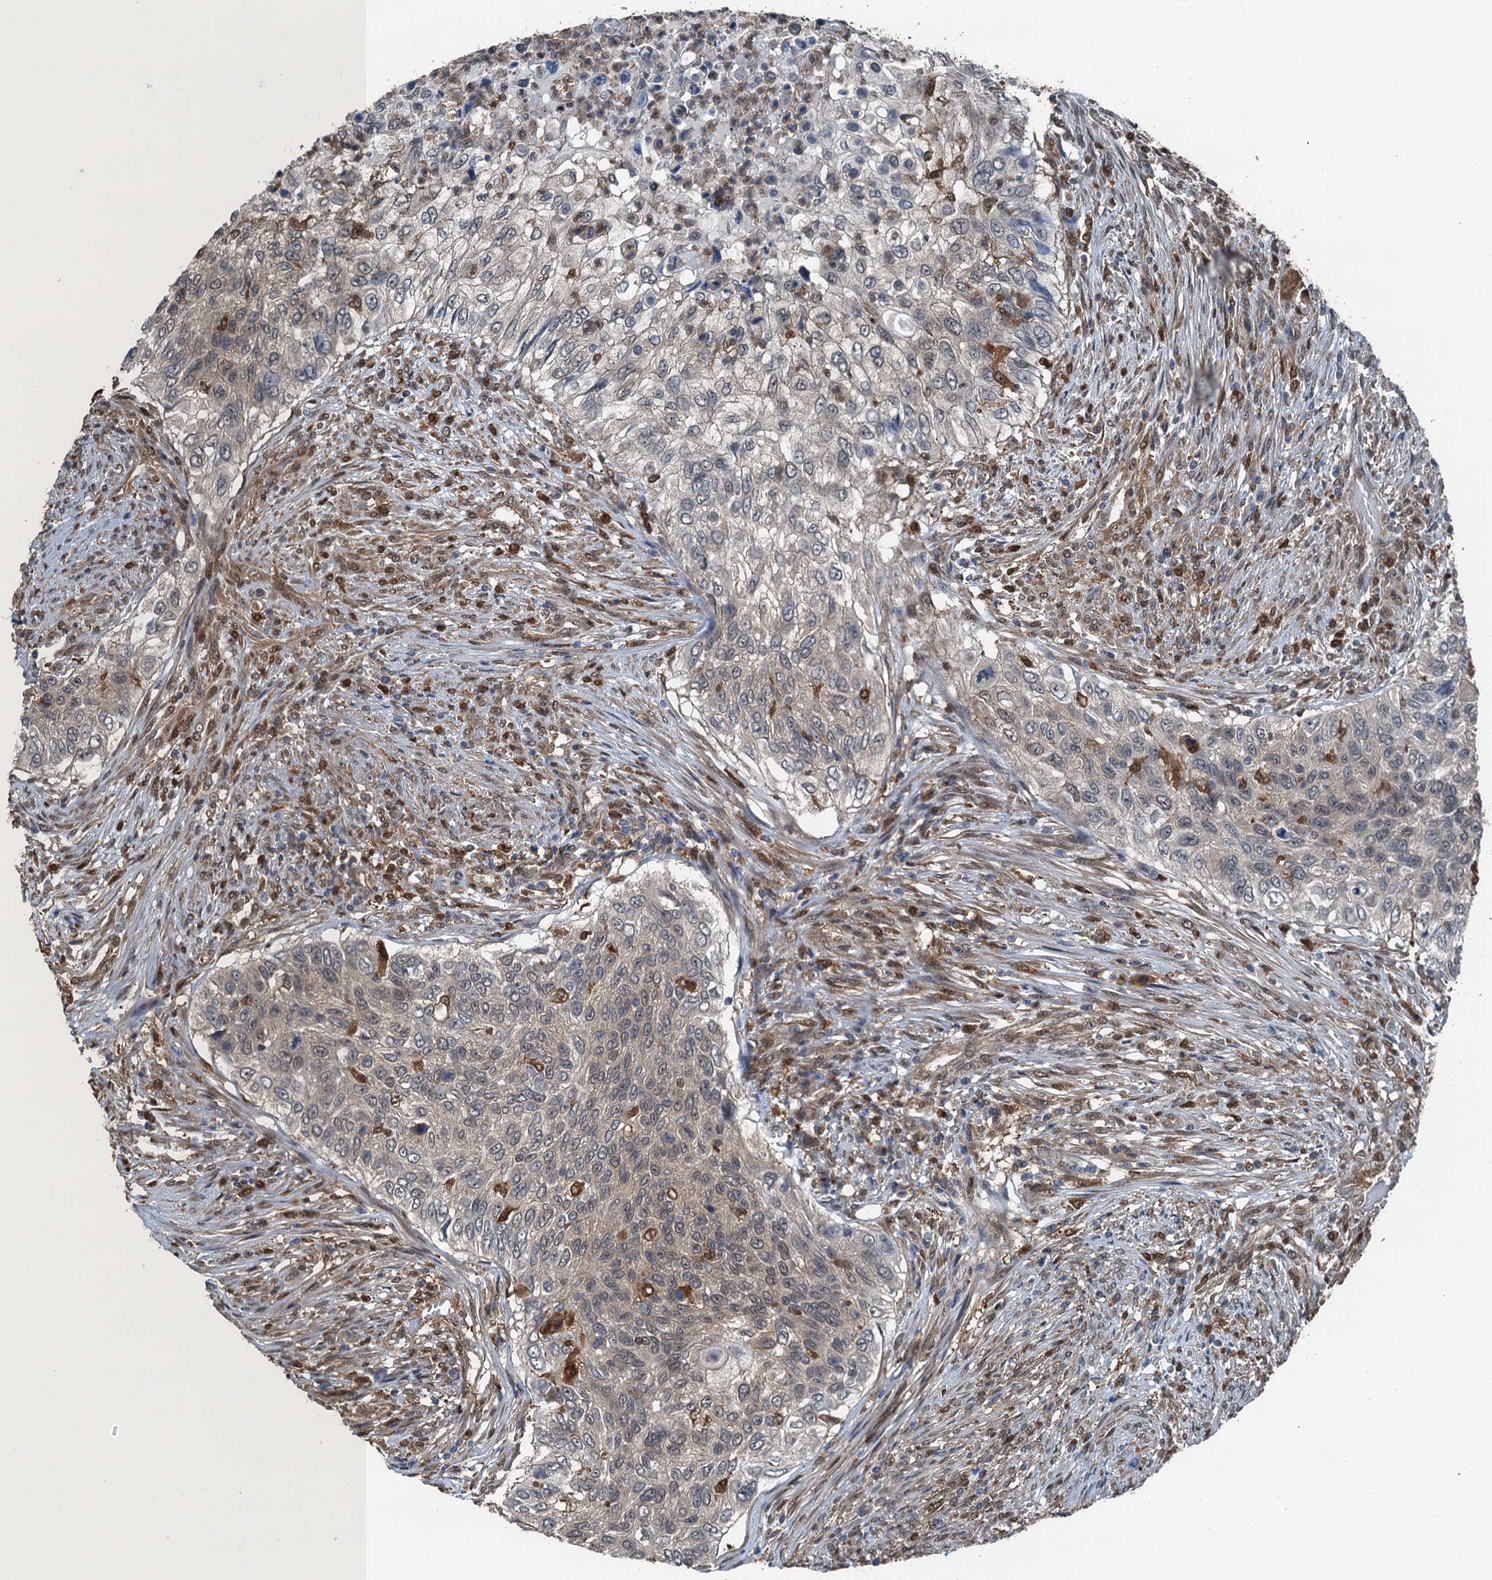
{"staining": {"intensity": "negative", "quantity": "none", "location": "none"}, "tissue": "urothelial cancer", "cell_type": "Tumor cells", "image_type": "cancer", "snomed": [{"axis": "morphology", "description": "Urothelial carcinoma, High grade"}, {"axis": "topography", "description": "Urinary bladder"}], "caption": "Tumor cells show no significant protein expression in high-grade urothelial carcinoma. (DAB (3,3'-diaminobenzidine) immunohistochemistry visualized using brightfield microscopy, high magnification).", "gene": "RNH1", "patient": {"sex": "female", "age": 60}}